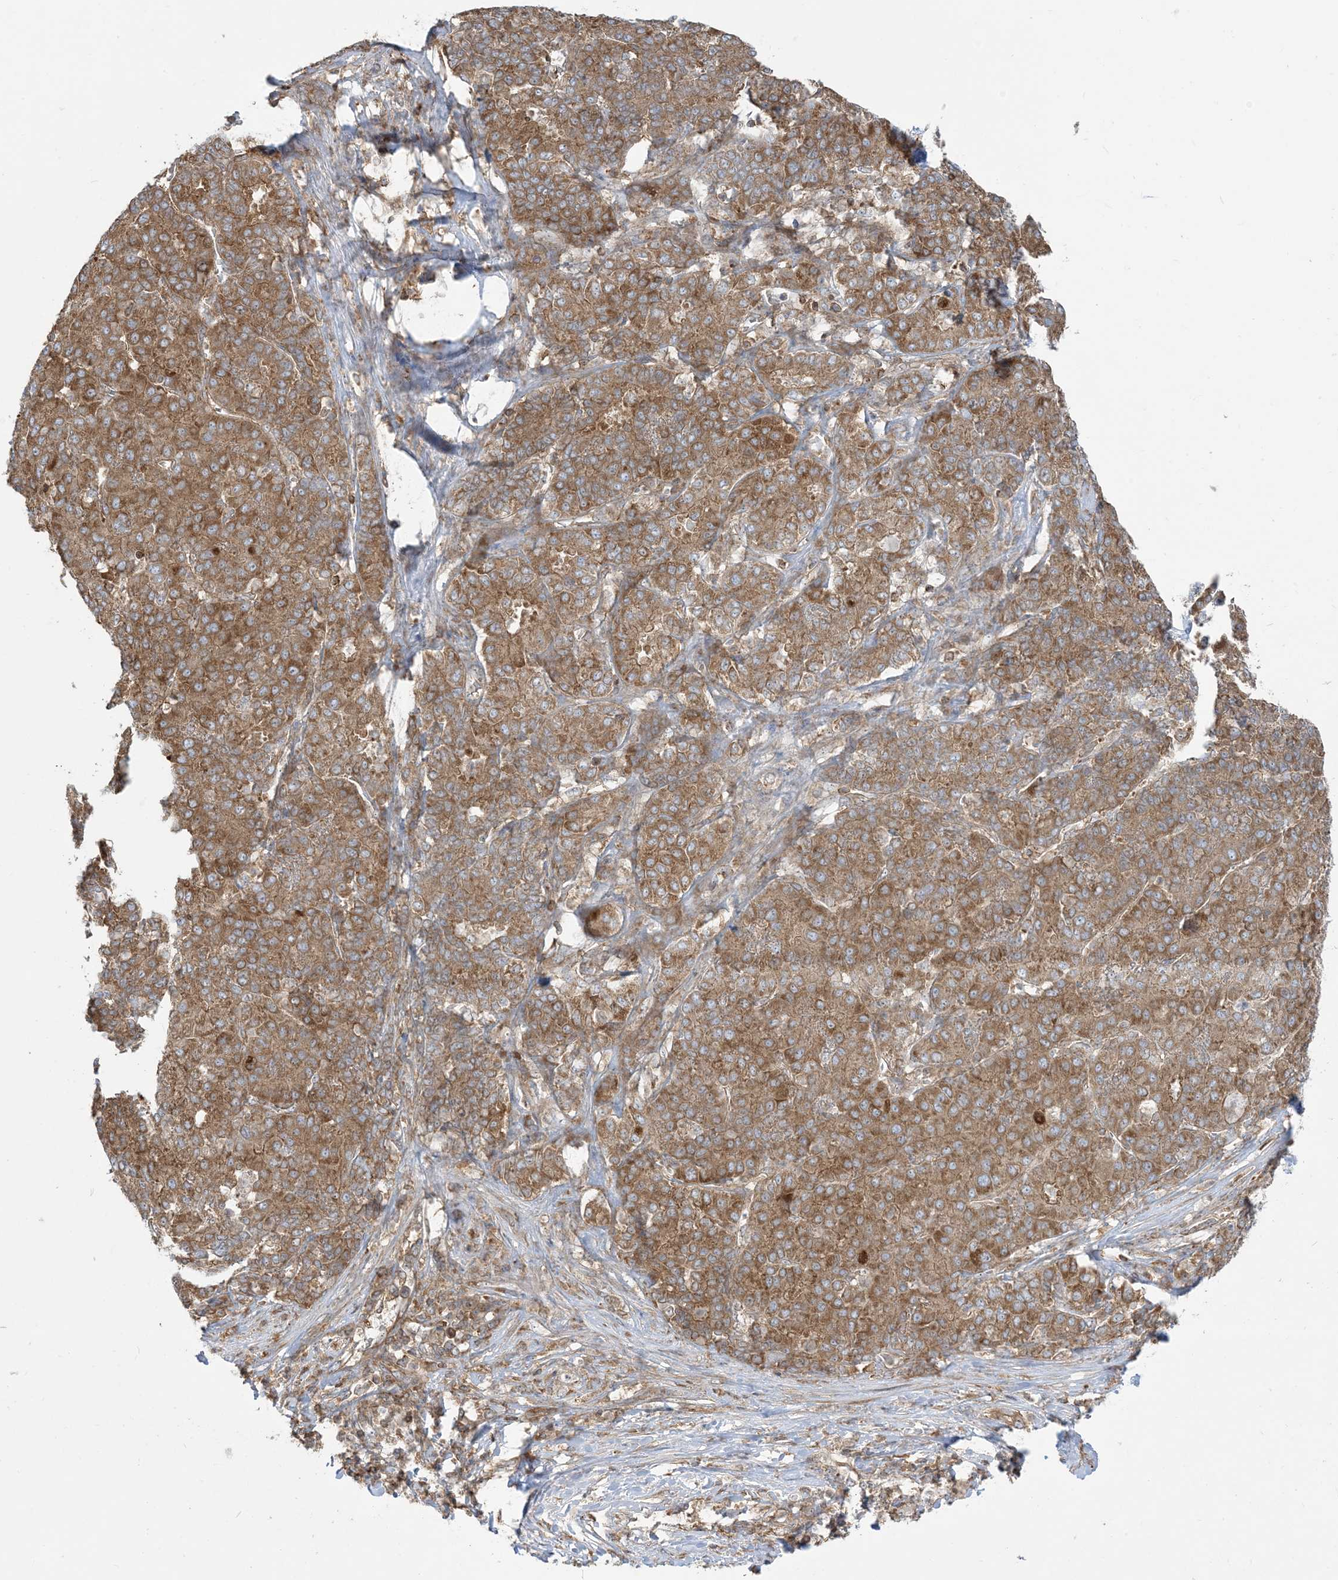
{"staining": {"intensity": "moderate", "quantity": ">75%", "location": "cytoplasmic/membranous"}, "tissue": "liver cancer", "cell_type": "Tumor cells", "image_type": "cancer", "snomed": [{"axis": "morphology", "description": "Carcinoma, Hepatocellular, NOS"}, {"axis": "topography", "description": "Liver"}], "caption": "Protein staining shows moderate cytoplasmic/membranous staining in approximately >75% of tumor cells in hepatocellular carcinoma (liver).", "gene": "SRP72", "patient": {"sex": "male", "age": 65}}